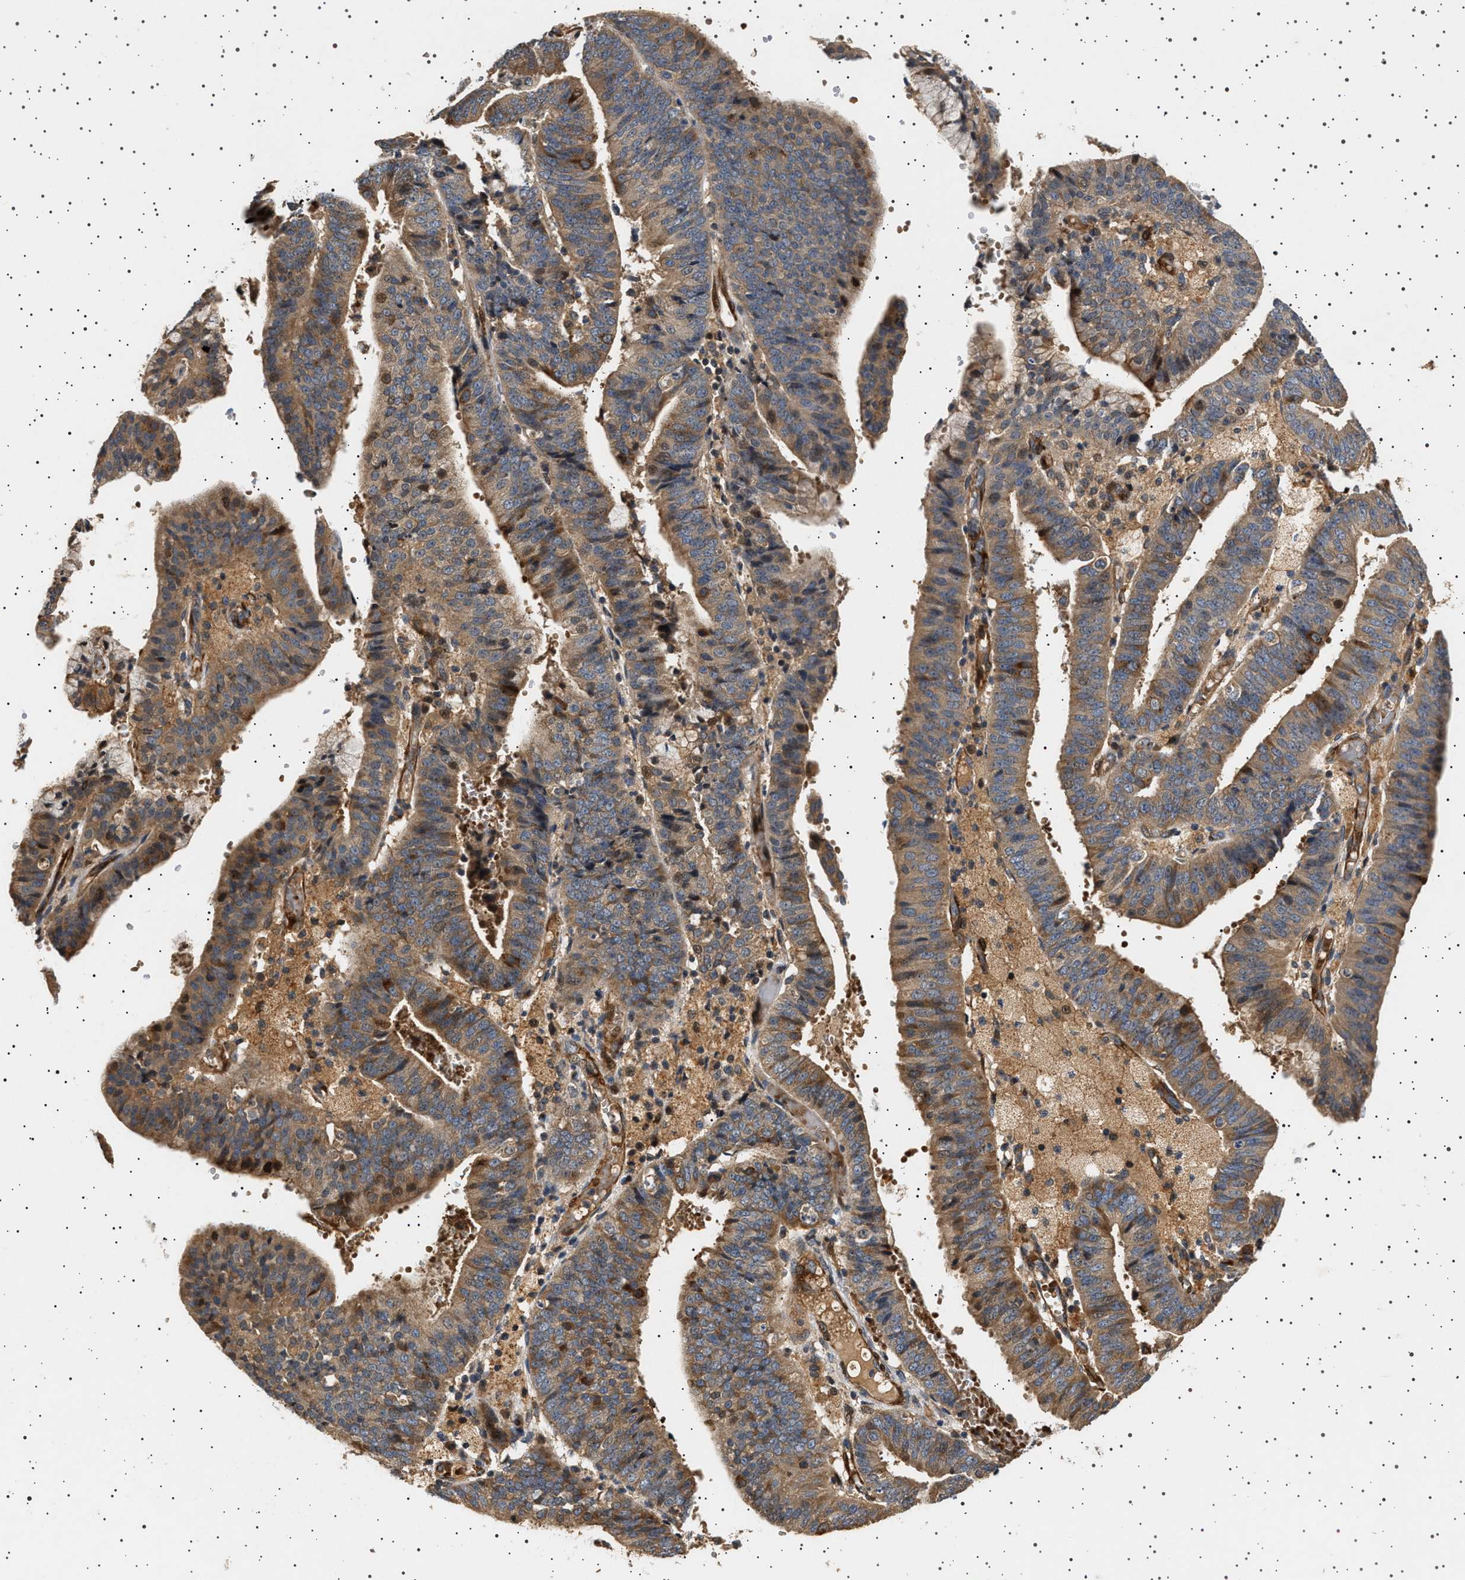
{"staining": {"intensity": "moderate", "quantity": ">75%", "location": "cytoplasmic/membranous"}, "tissue": "endometrial cancer", "cell_type": "Tumor cells", "image_type": "cancer", "snomed": [{"axis": "morphology", "description": "Adenocarcinoma, NOS"}, {"axis": "topography", "description": "Endometrium"}], "caption": "Tumor cells display moderate cytoplasmic/membranous expression in about >75% of cells in adenocarcinoma (endometrial).", "gene": "GUCY1B1", "patient": {"sex": "female", "age": 63}}